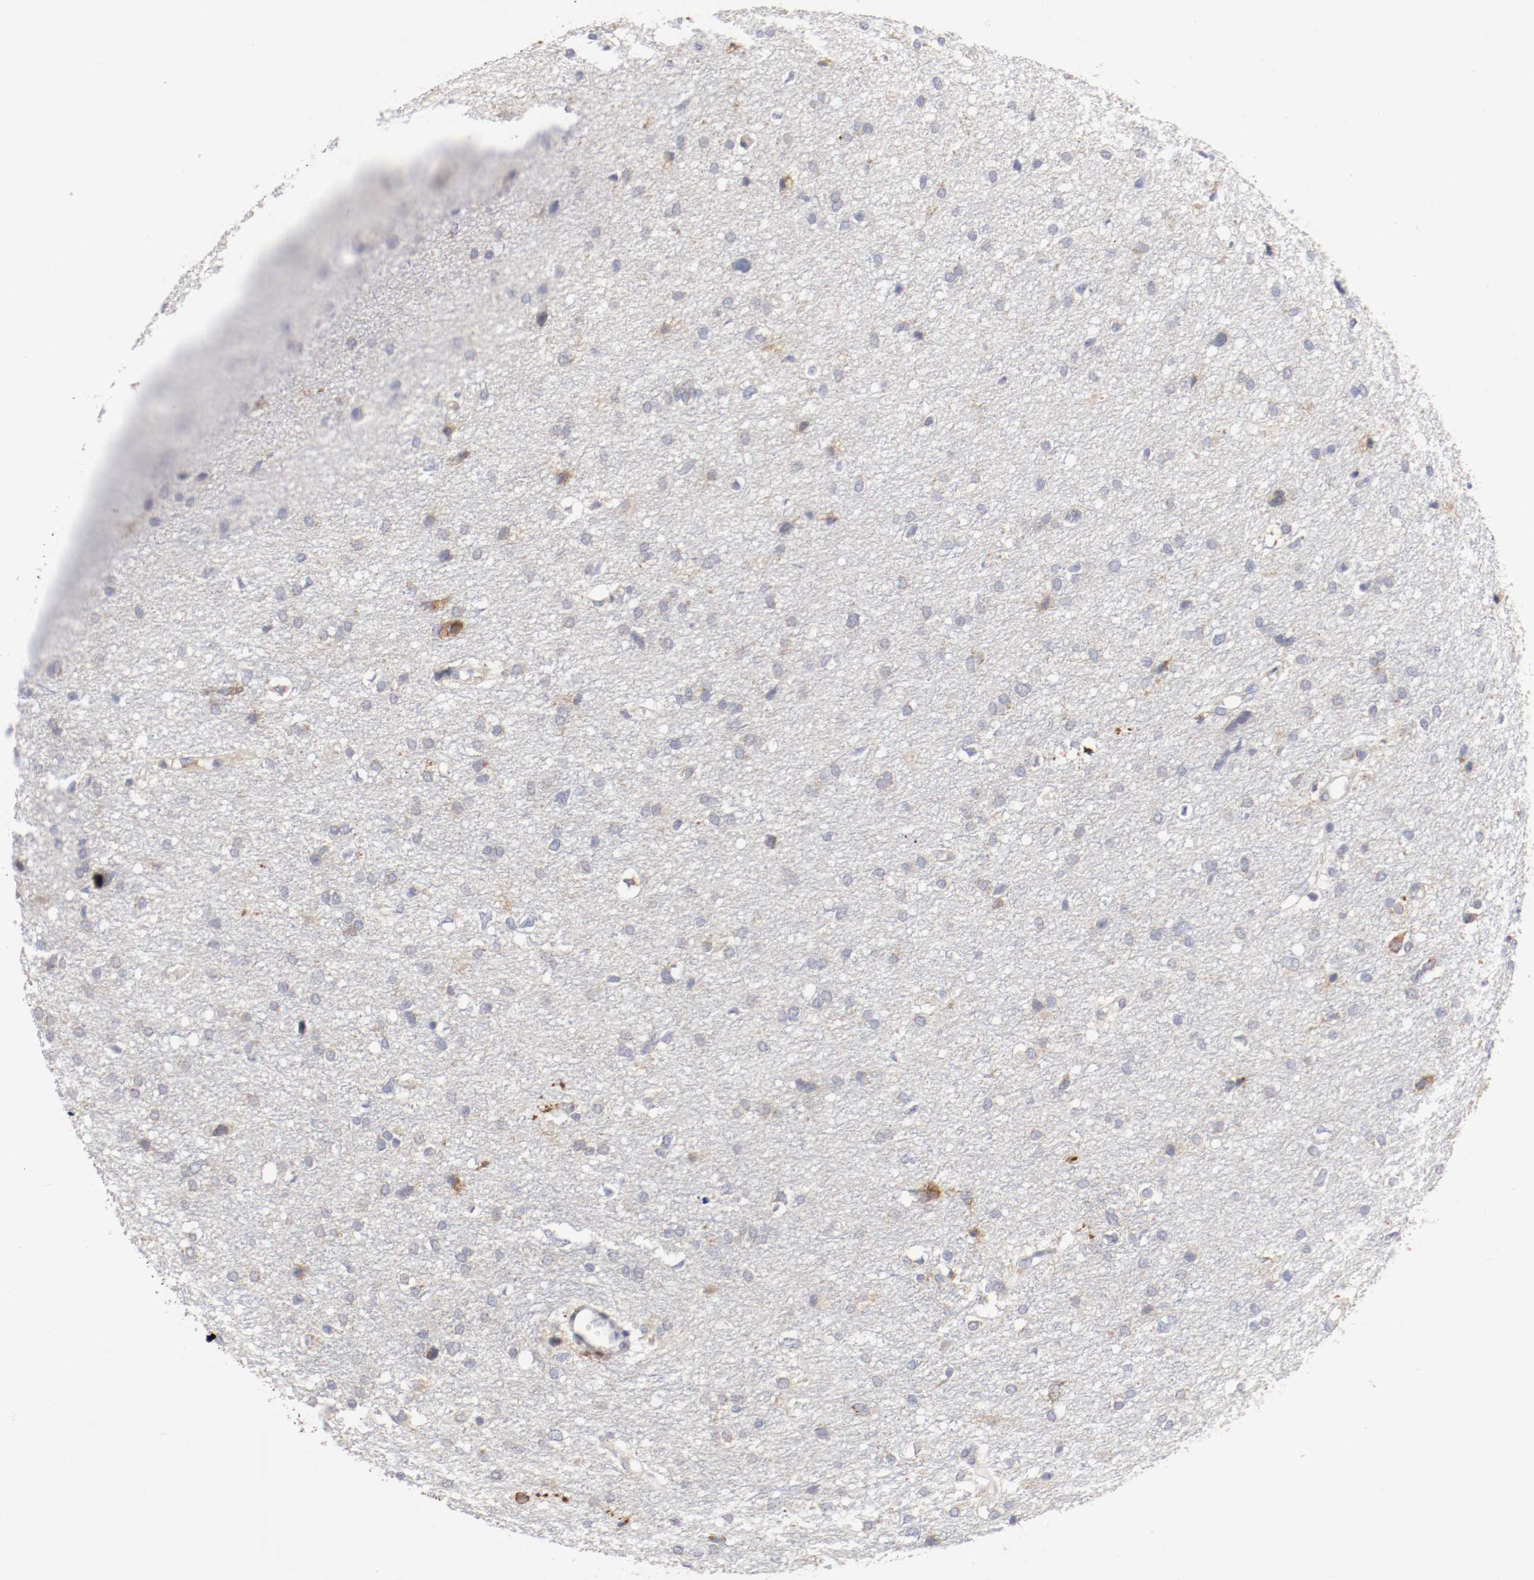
{"staining": {"intensity": "moderate", "quantity": "<25%", "location": "cytoplasmic/membranous"}, "tissue": "glioma", "cell_type": "Tumor cells", "image_type": "cancer", "snomed": [{"axis": "morphology", "description": "Glioma, malignant, High grade"}, {"axis": "topography", "description": "Brain"}], "caption": "This is a histology image of immunohistochemistry (IHC) staining of glioma, which shows moderate positivity in the cytoplasmic/membranous of tumor cells.", "gene": "TRAF2", "patient": {"sex": "female", "age": 59}}